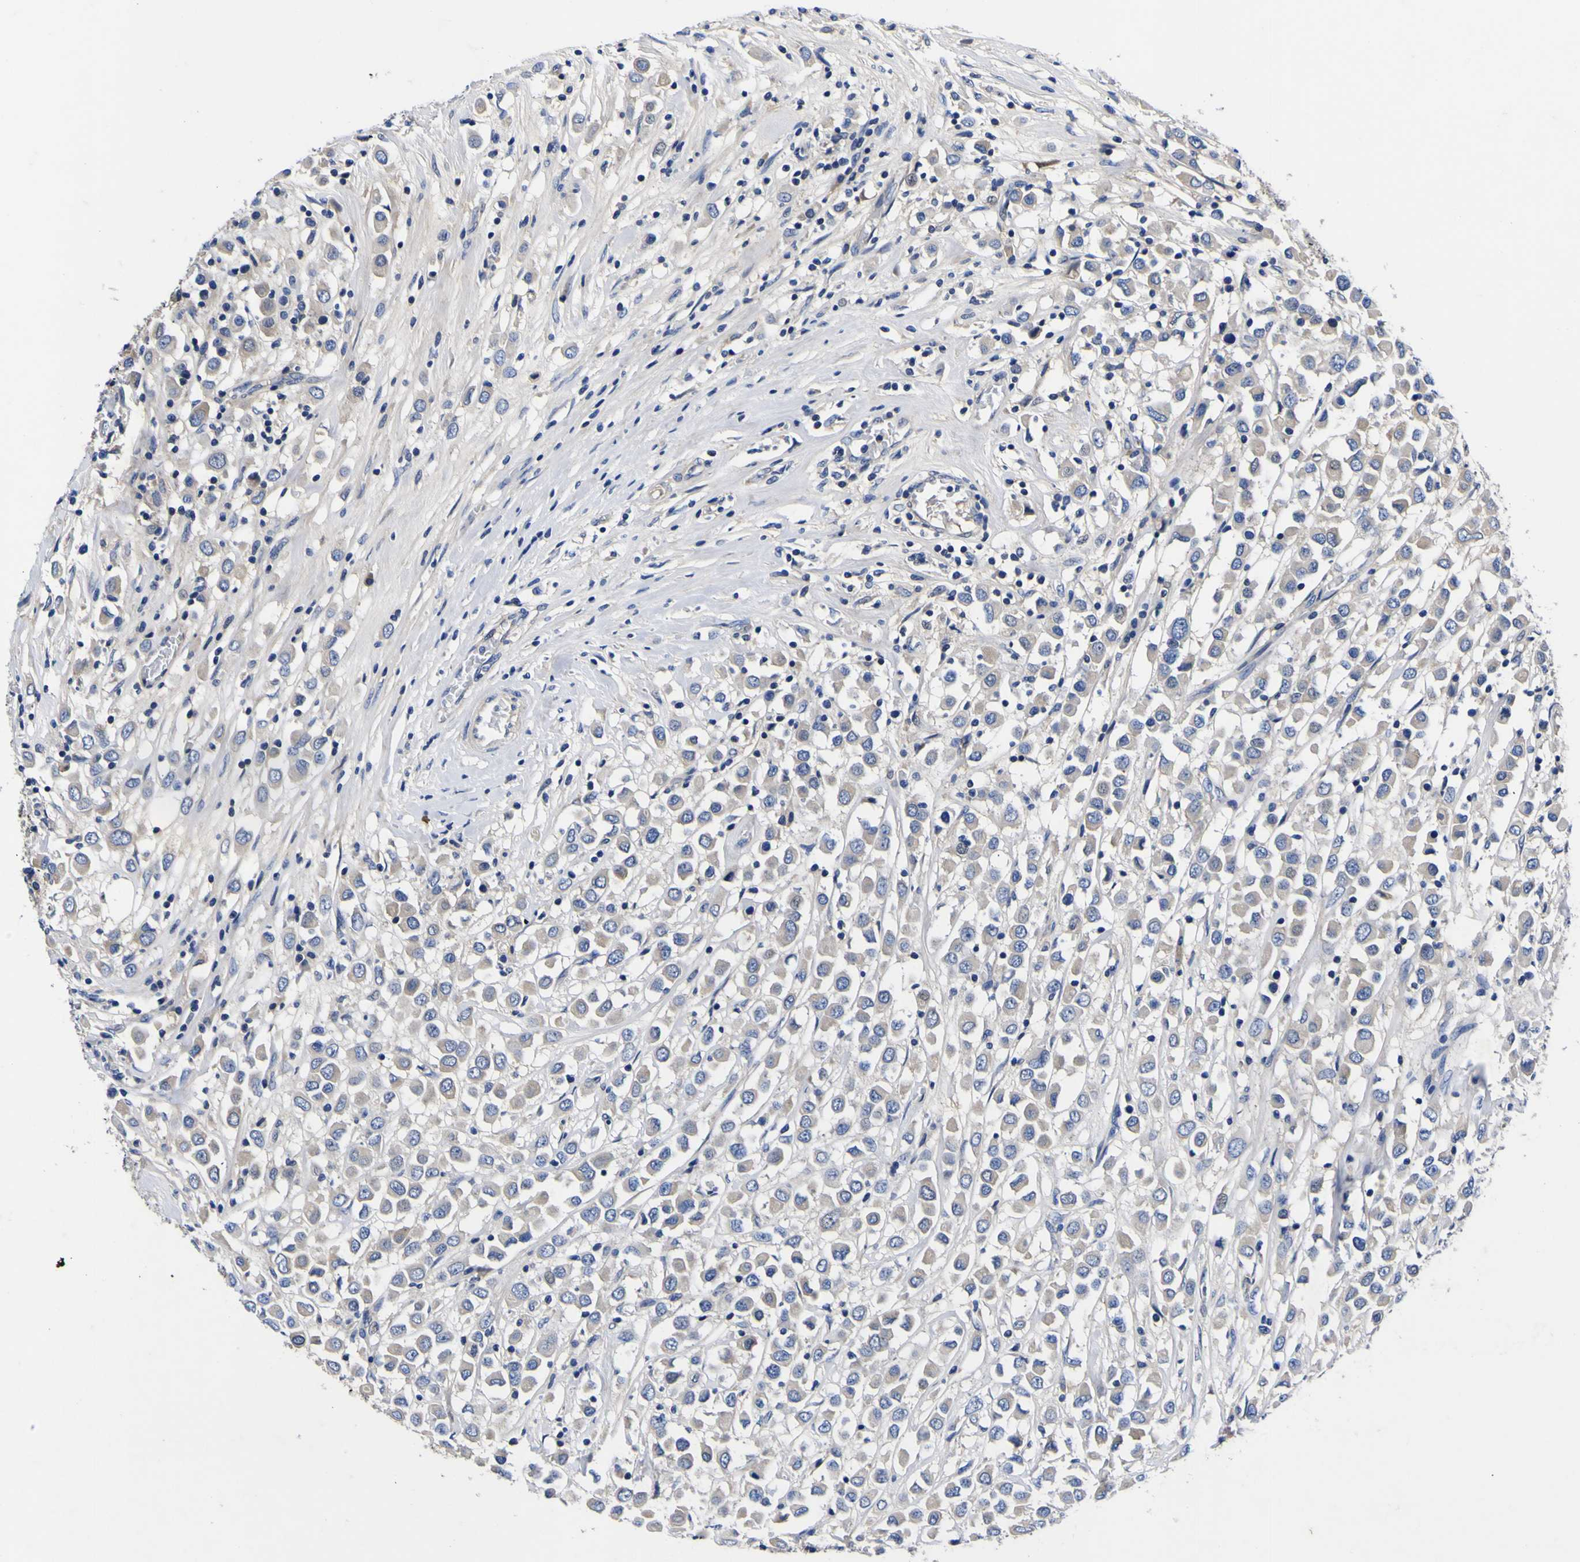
{"staining": {"intensity": "negative", "quantity": "none", "location": "none"}, "tissue": "breast cancer", "cell_type": "Tumor cells", "image_type": "cancer", "snomed": [{"axis": "morphology", "description": "Duct carcinoma"}, {"axis": "topography", "description": "Breast"}], "caption": "A high-resolution micrograph shows immunohistochemistry (IHC) staining of breast infiltrating ductal carcinoma, which reveals no significant positivity in tumor cells.", "gene": "VASN", "patient": {"sex": "female", "age": 61}}